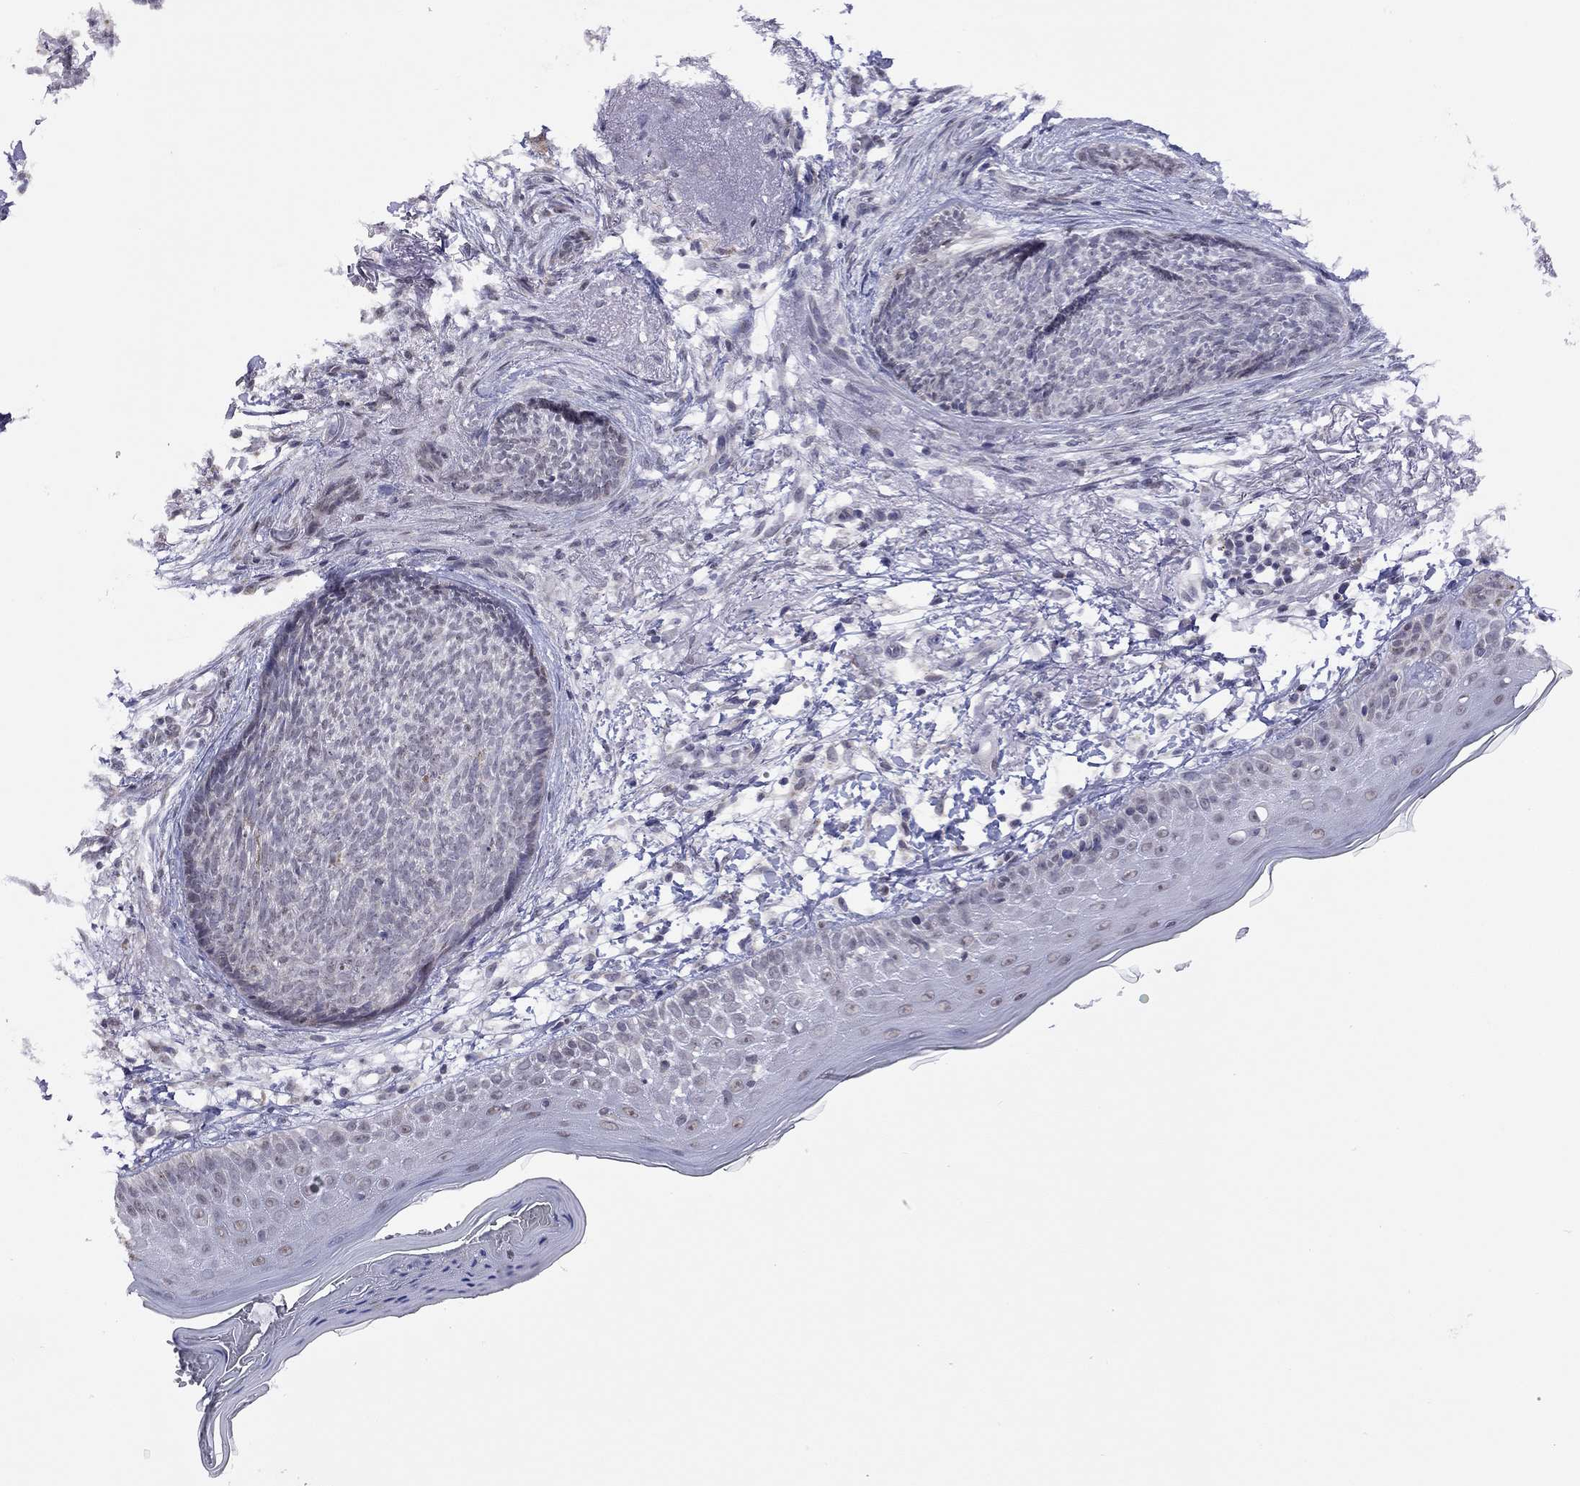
{"staining": {"intensity": "negative", "quantity": "none", "location": "none"}, "tissue": "skin cancer", "cell_type": "Tumor cells", "image_type": "cancer", "snomed": [{"axis": "morphology", "description": "Normal tissue, NOS"}, {"axis": "morphology", "description": "Basal cell carcinoma"}, {"axis": "topography", "description": "Skin"}], "caption": "Tumor cells are negative for brown protein staining in skin cancer.", "gene": "HES5", "patient": {"sex": "male", "age": 84}}